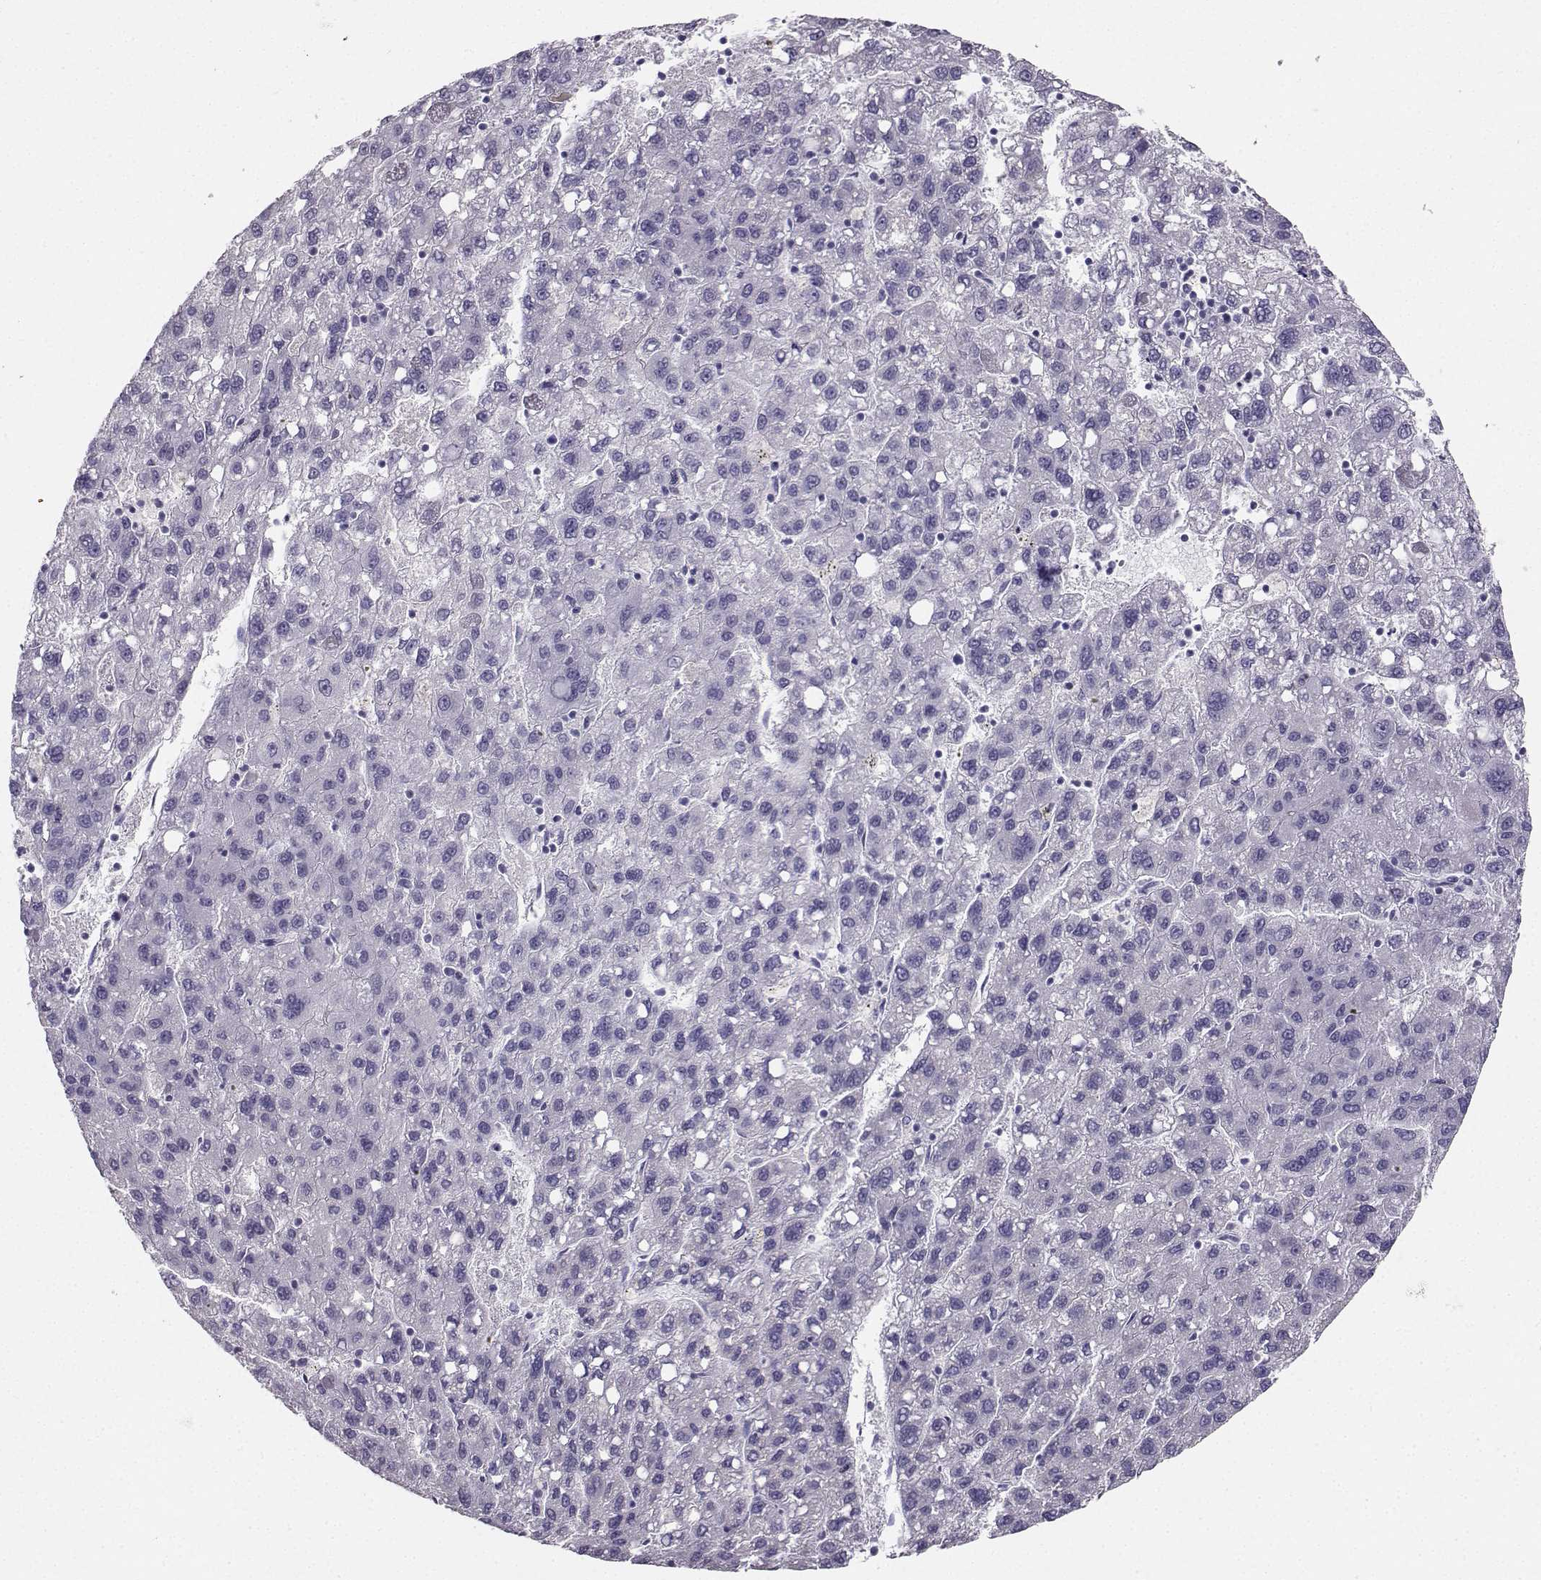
{"staining": {"intensity": "negative", "quantity": "none", "location": "none"}, "tissue": "liver cancer", "cell_type": "Tumor cells", "image_type": "cancer", "snomed": [{"axis": "morphology", "description": "Carcinoma, Hepatocellular, NOS"}, {"axis": "topography", "description": "Liver"}], "caption": "High power microscopy image of an IHC micrograph of liver cancer (hepatocellular carcinoma), revealing no significant staining in tumor cells.", "gene": "AVP", "patient": {"sex": "female", "age": 82}}